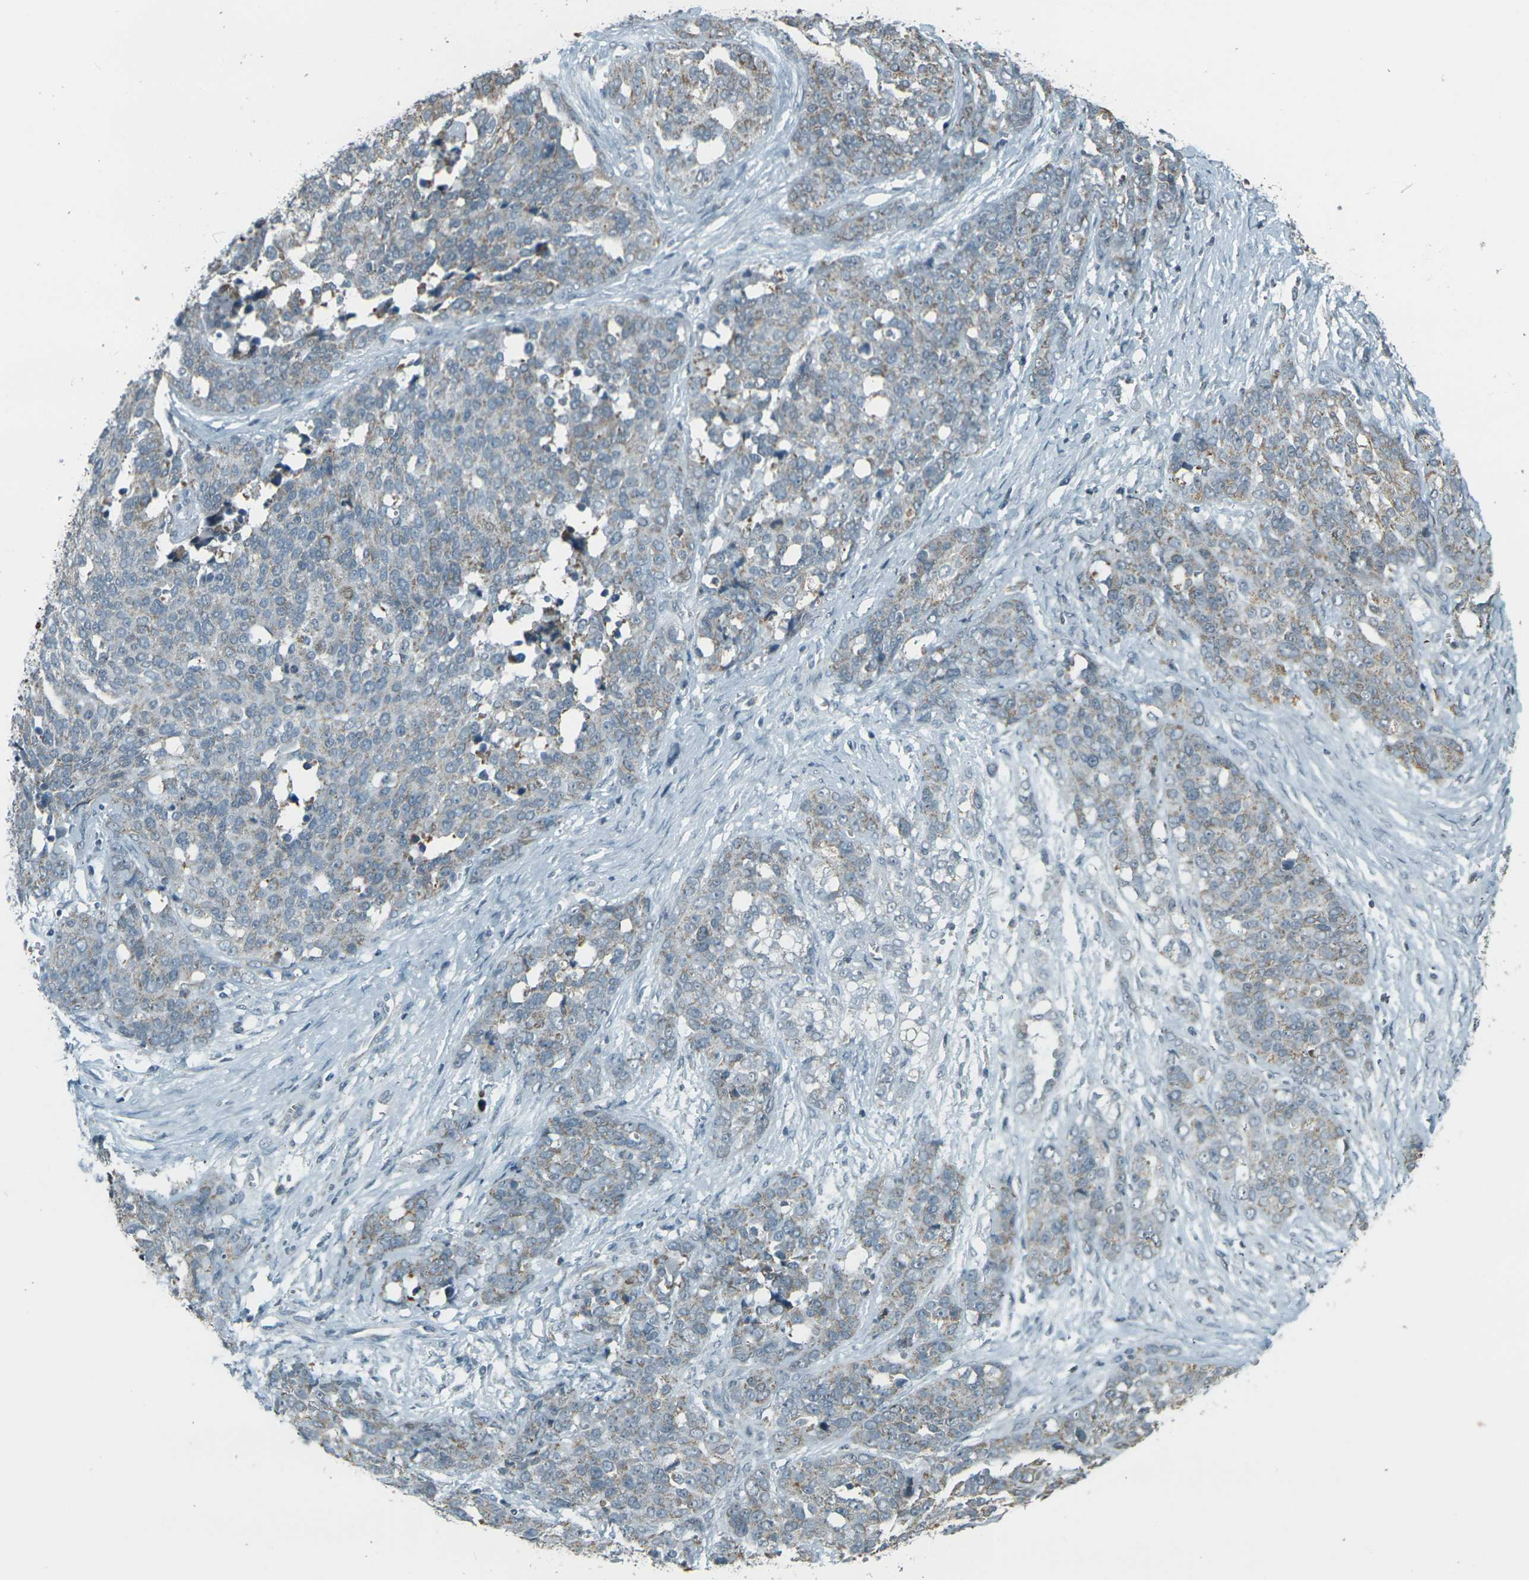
{"staining": {"intensity": "moderate", "quantity": "25%-75%", "location": "cytoplasmic/membranous"}, "tissue": "ovarian cancer", "cell_type": "Tumor cells", "image_type": "cancer", "snomed": [{"axis": "morphology", "description": "Cystadenocarcinoma, serous, NOS"}, {"axis": "topography", "description": "Ovary"}], "caption": "Human serous cystadenocarcinoma (ovarian) stained with a protein marker displays moderate staining in tumor cells.", "gene": "H2BC1", "patient": {"sex": "female", "age": 44}}